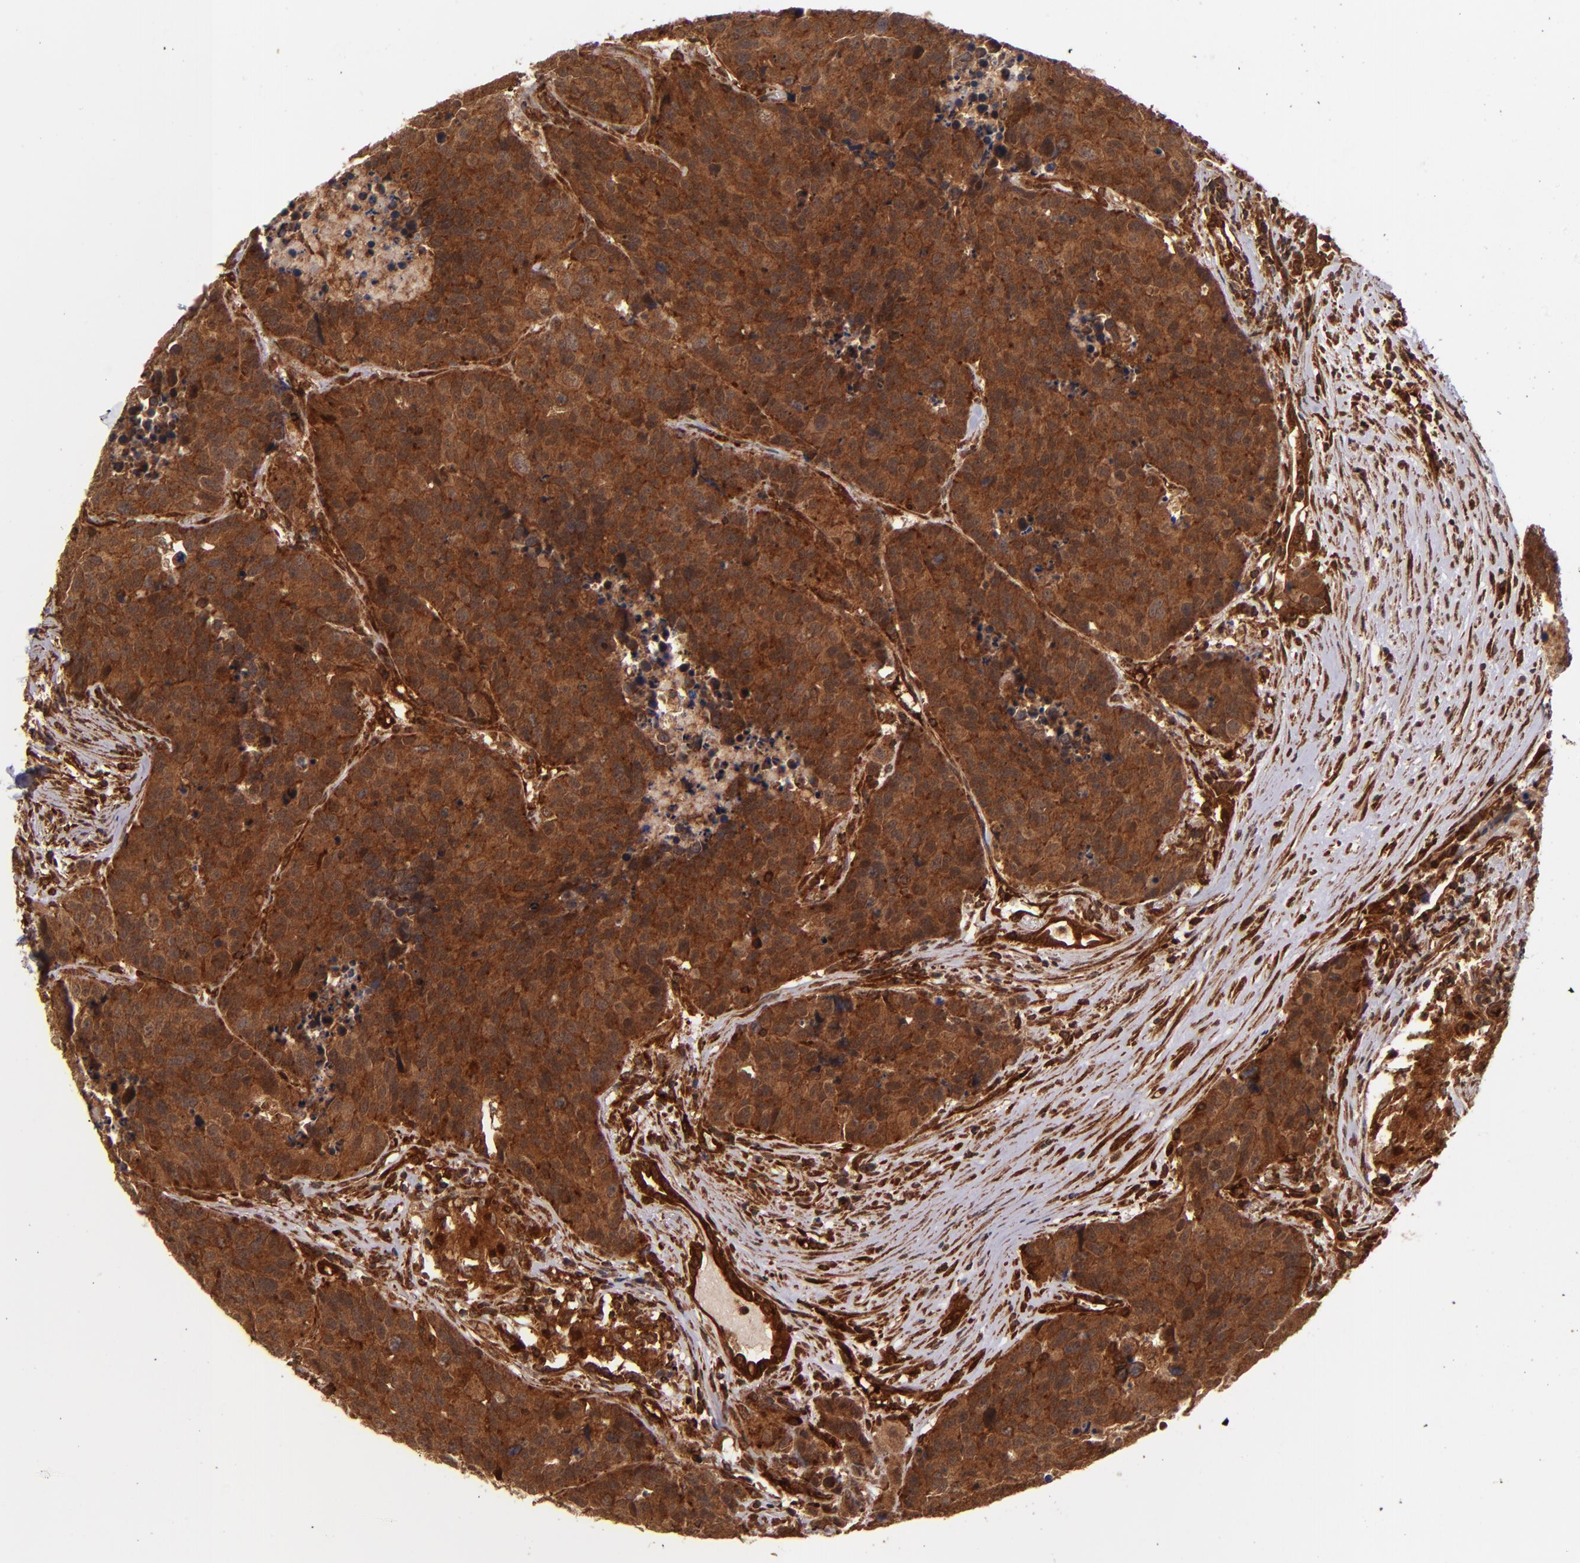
{"staining": {"intensity": "strong", "quantity": ">75%", "location": "cytoplasmic/membranous"}, "tissue": "carcinoid", "cell_type": "Tumor cells", "image_type": "cancer", "snomed": [{"axis": "morphology", "description": "Carcinoid, malignant, NOS"}, {"axis": "topography", "description": "Lung"}], "caption": "There is high levels of strong cytoplasmic/membranous positivity in tumor cells of carcinoid (malignant), as demonstrated by immunohistochemical staining (brown color).", "gene": "STX8", "patient": {"sex": "male", "age": 60}}